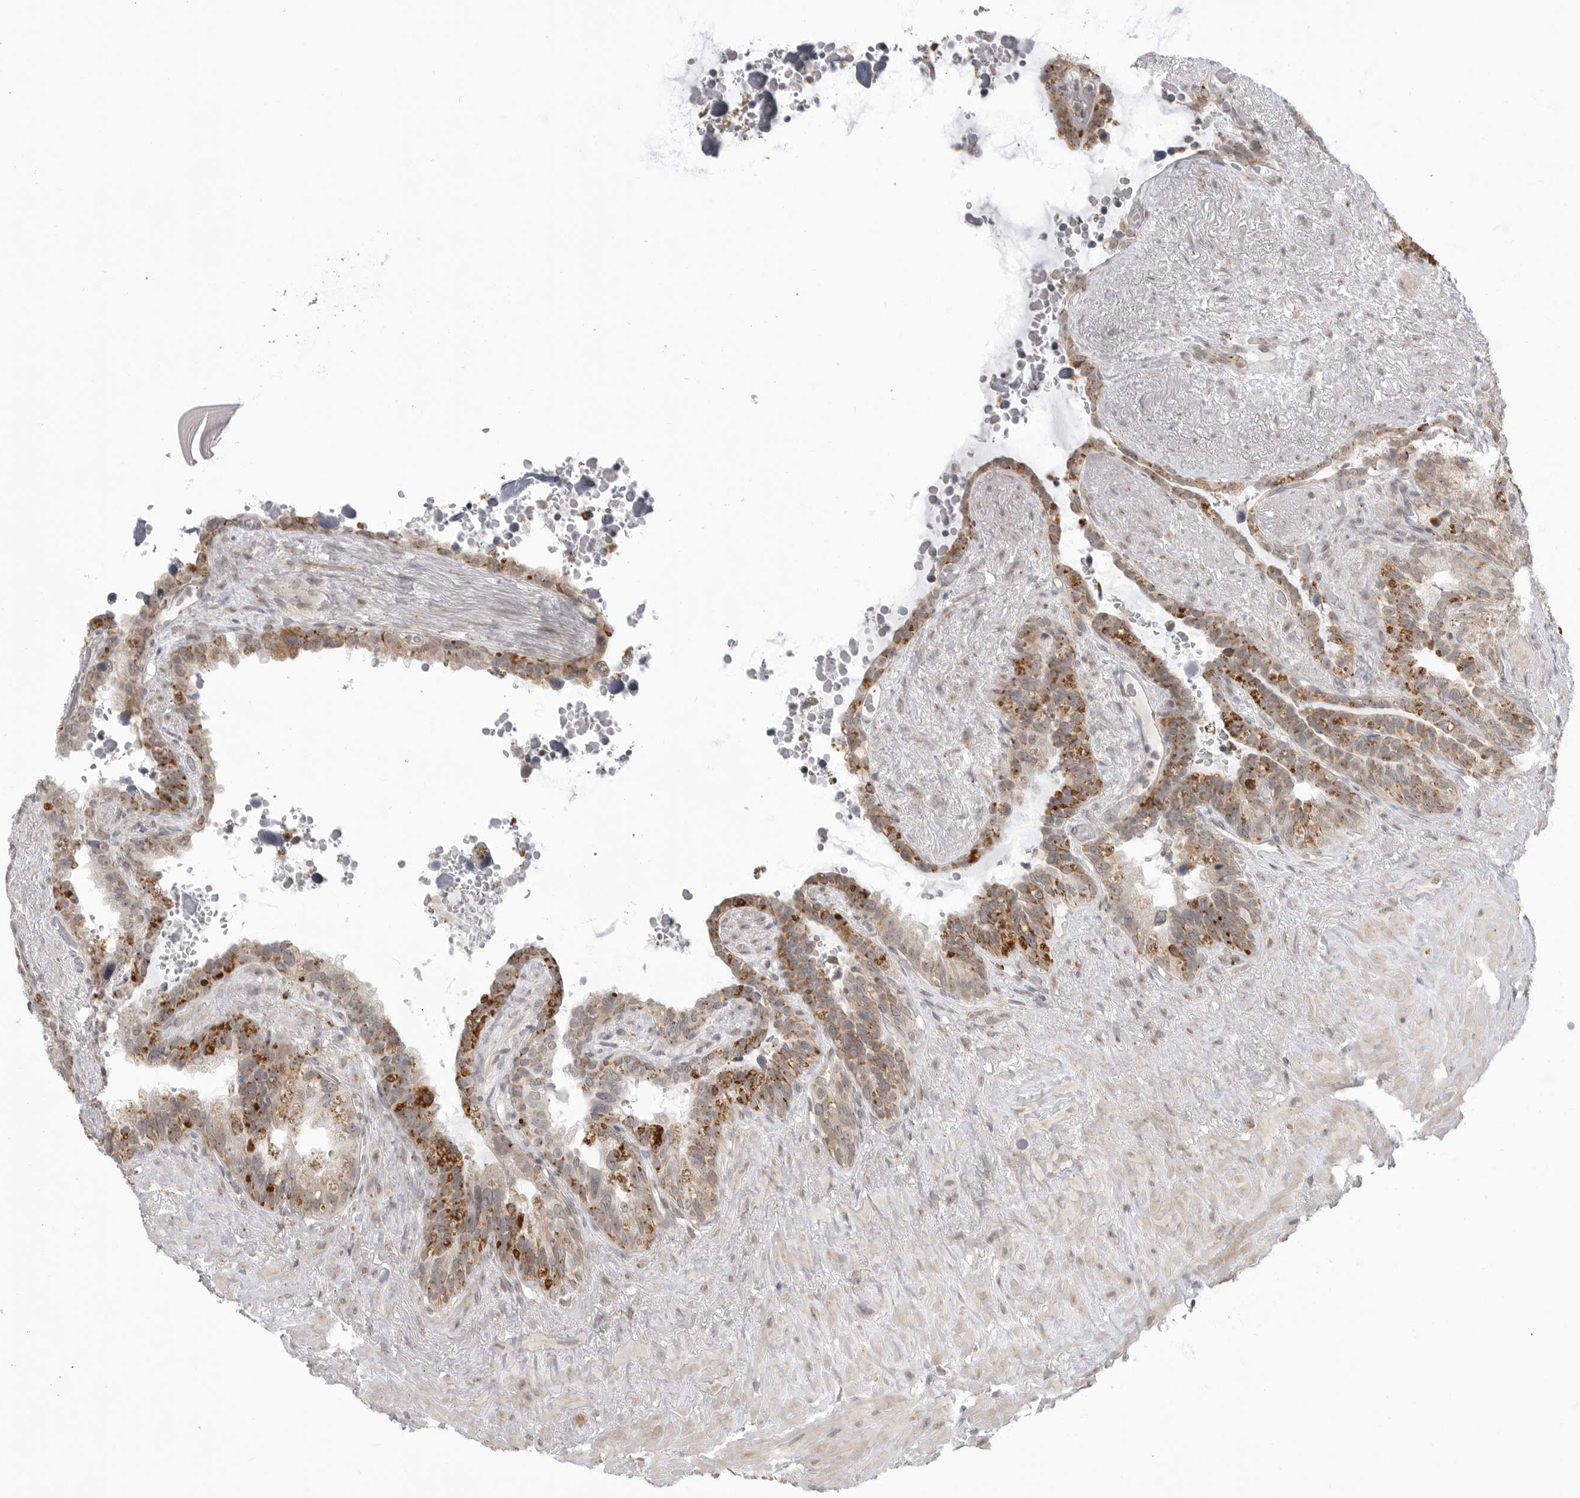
{"staining": {"intensity": "moderate", "quantity": "25%-75%", "location": "cytoplasmic/membranous"}, "tissue": "seminal vesicle", "cell_type": "Glandular cells", "image_type": "normal", "snomed": [{"axis": "morphology", "description": "Normal tissue, NOS"}, {"axis": "topography", "description": "Seminal veicle"}], "caption": "Moderate cytoplasmic/membranous positivity for a protein is seen in about 25%-75% of glandular cells of unremarkable seminal vesicle using immunohistochemistry.", "gene": "KALRN", "patient": {"sex": "male", "age": 80}}